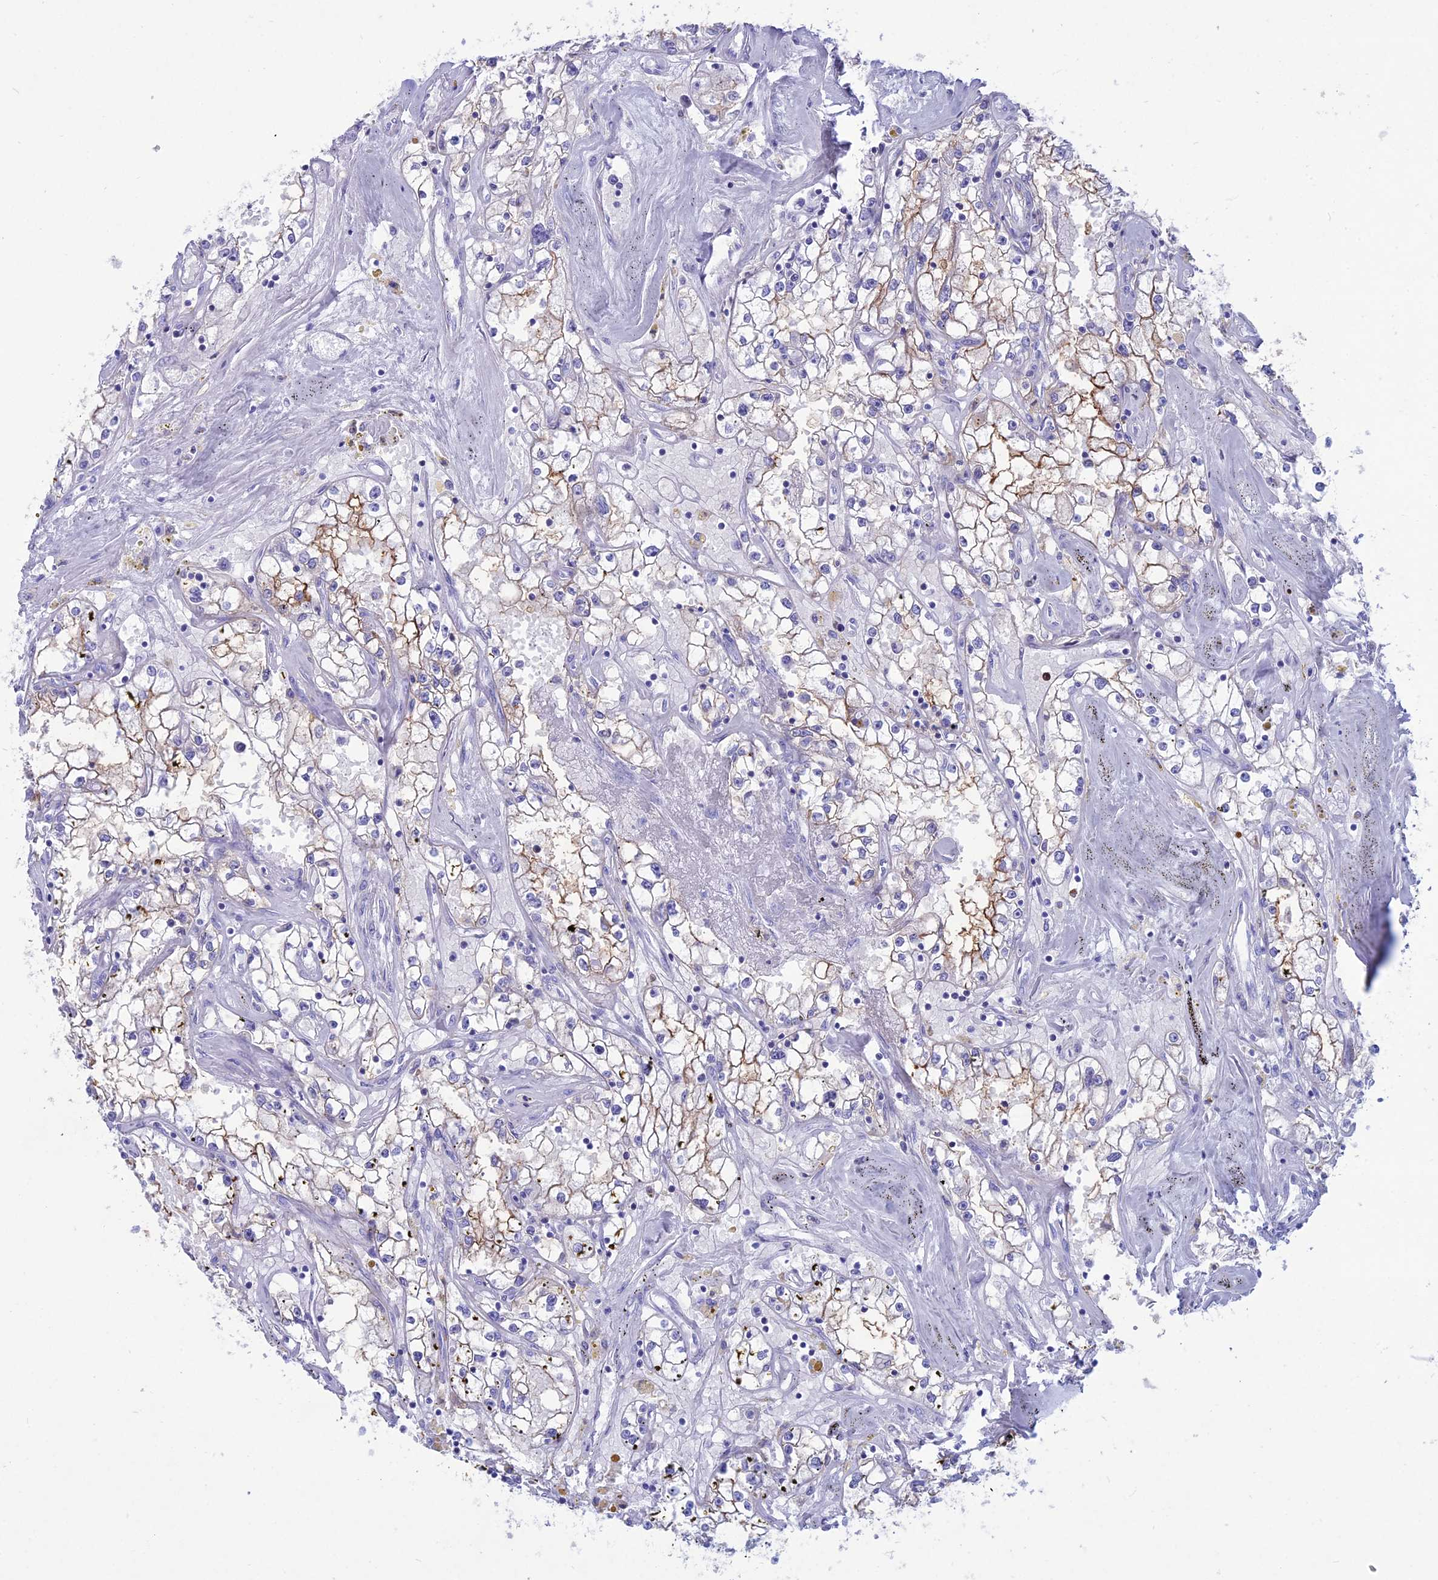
{"staining": {"intensity": "moderate", "quantity": "<25%", "location": "cytoplasmic/membranous"}, "tissue": "renal cancer", "cell_type": "Tumor cells", "image_type": "cancer", "snomed": [{"axis": "morphology", "description": "Adenocarcinoma, NOS"}, {"axis": "topography", "description": "Kidney"}], "caption": "Immunohistochemical staining of adenocarcinoma (renal) shows low levels of moderate cytoplasmic/membranous staining in approximately <25% of tumor cells.", "gene": "OR2AE1", "patient": {"sex": "male", "age": 56}}